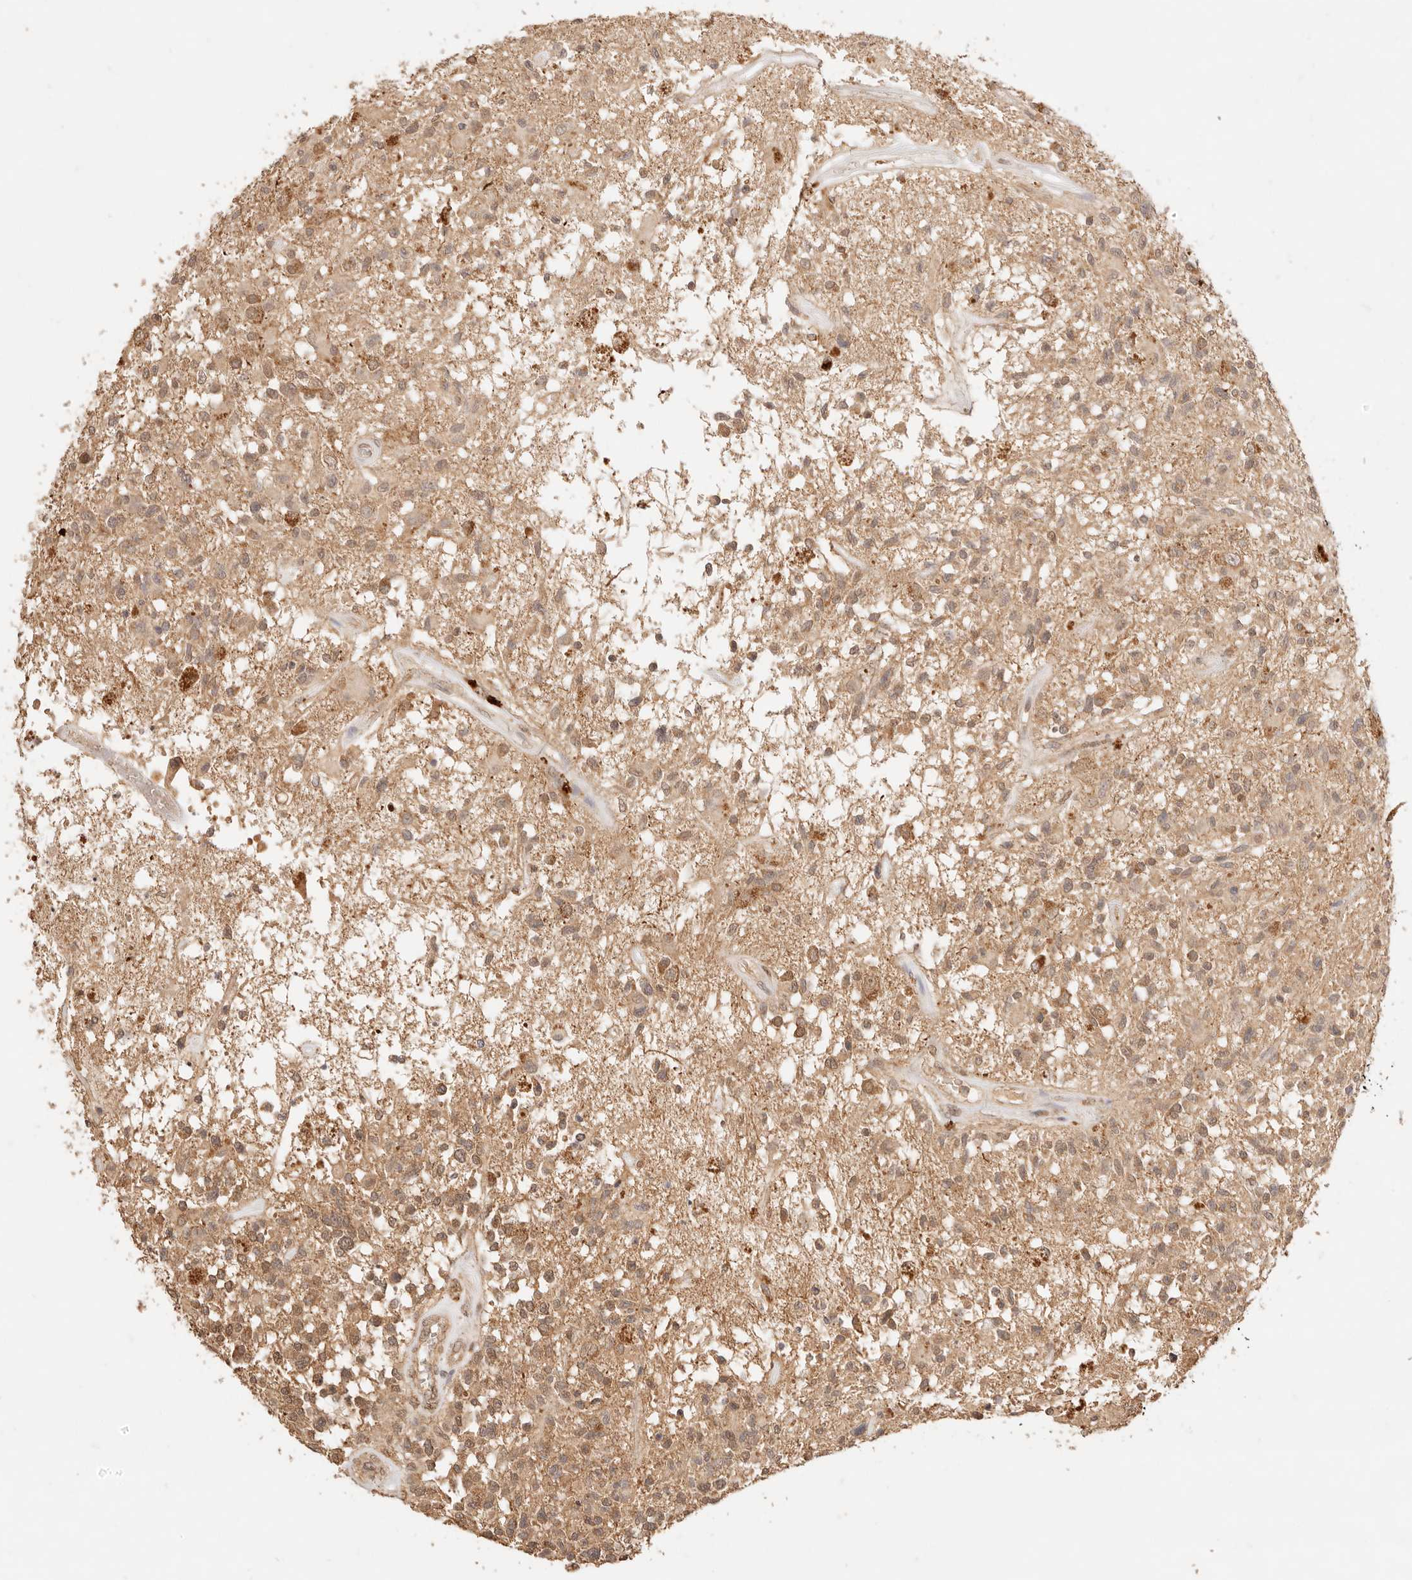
{"staining": {"intensity": "moderate", "quantity": ">75%", "location": "cytoplasmic/membranous,nuclear"}, "tissue": "glioma", "cell_type": "Tumor cells", "image_type": "cancer", "snomed": [{"axis": "morphology", "description": "Glioma, malignant, High grade"}, {"axis": "morphology", "description": "Glioblastoma, NOS"}, {"axis": "topography", "description": "Brain"}], "caption": "Immunohistochemistry of human glioblastoma demonstrates medium levels of moderate cytoplasmic/membranous and nuclear positivity in about >75% of tumor cells. The staining was performed using DAB (3,3'-diaminobenzidine) to visualize the protein expression in brown, while the nuclei were stained in blue with hematoxylin (Magnification: 20x).", "gene": "TRIM11", "patient": {"sex": "male", "age": 60}}